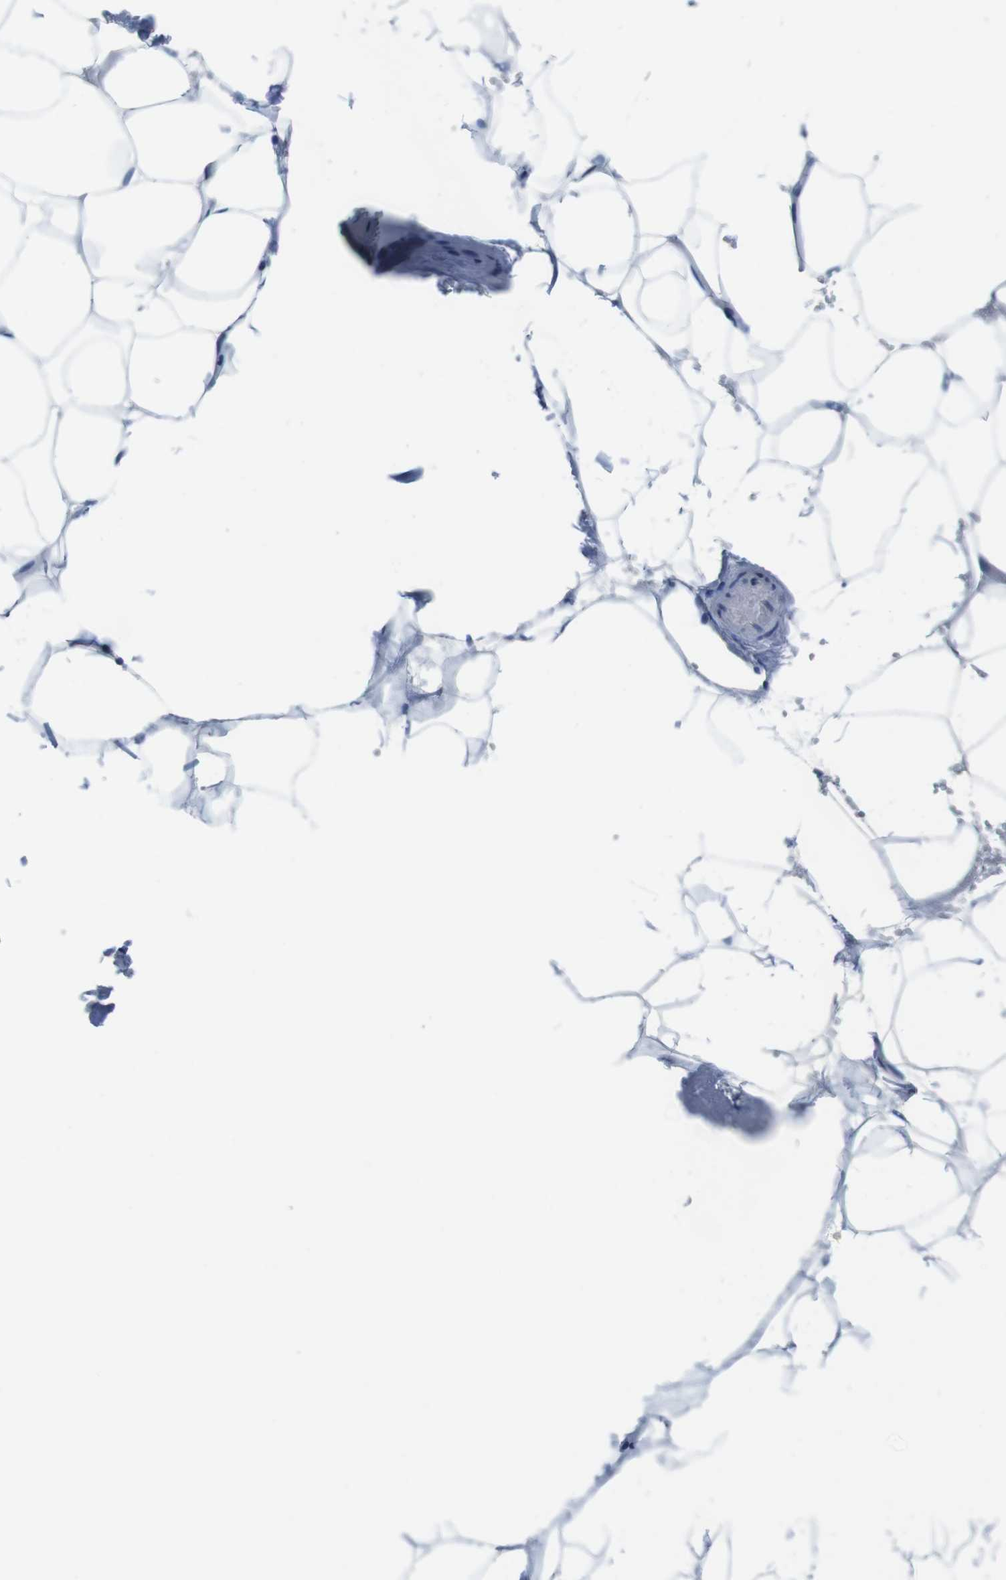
{"staining": {"intensity": "weak", "quantity": "25%-75%", "location": "cytoplasmic/membranous"}, "tissue": "adipose tissue", "cell_type": "Adipocytes", "image_type": "normal", "snomed": [{"axis": "morphology", "description": "Normal tissue, NOS"}, {"axis": "topography", "description": "Breast"}, {"axis": "topography", "description": "Adipose tissue"}], "caption": "Unremarkable adipose tissue shows weak cytoplasmic/membranous positivity in approximately 25%-75% of adipocytes Immunohistochemistry stains the protein of interest in brown and the nuclei are stained blue..", "gene": "CASQ1", "patient": {"sex": "female", "age": 25}}